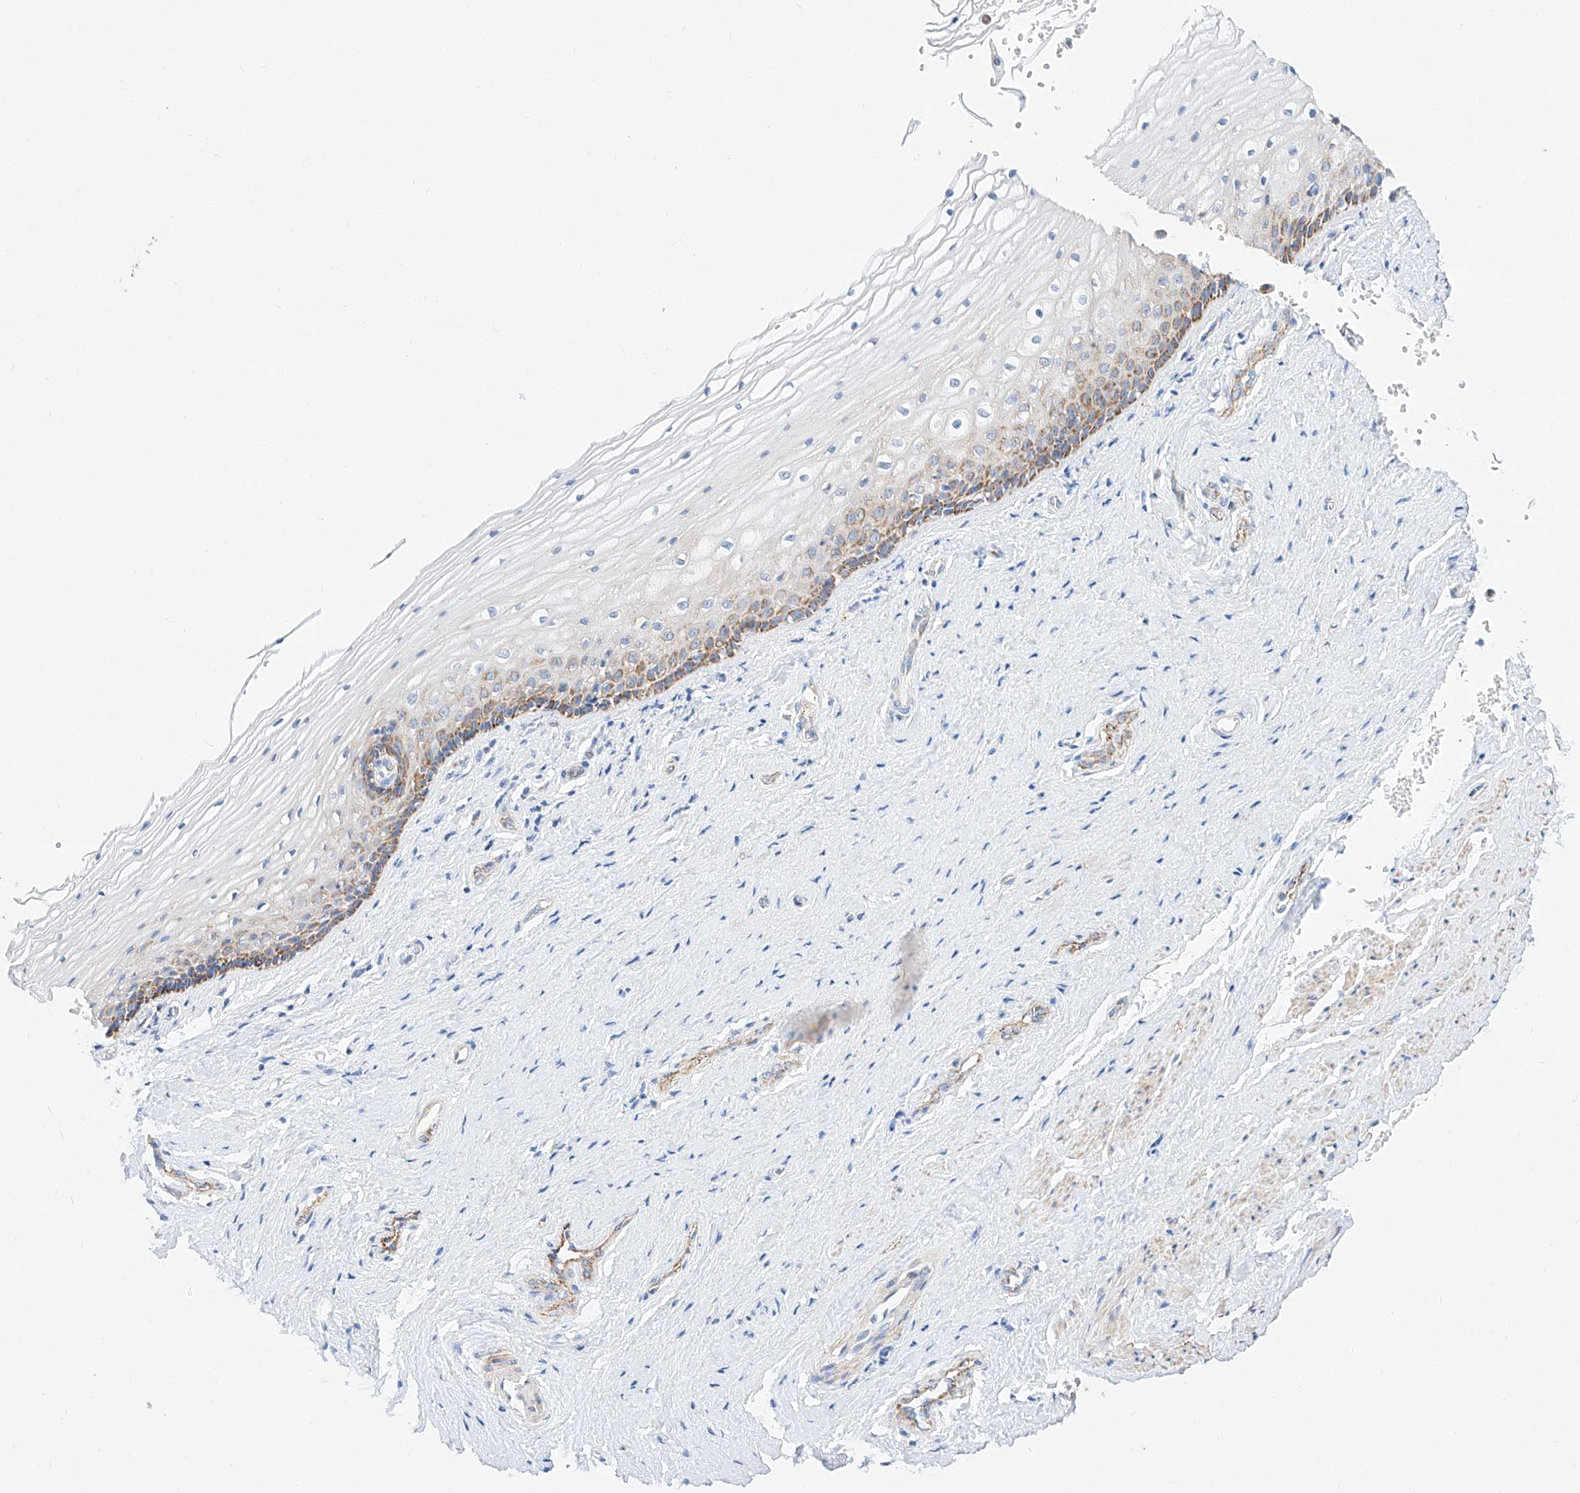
{"staining": {"intensity": "moderate", "quantity": "<25%", "location": "cytoplasmic/membranous"}, "tissue": "vagina", "cell_type": "Squamous epithelial cells", "image_type": "normal", "snomed": [{"axis": "morphology", "description": "Normal tissue, NOS"}, {"axis": "topography", "description": "Vagina"}], "caption": "Vagina stained for a protein reveals moderate cytoplasmic/membranous positivity in squamous epithelial cells. The staining was performed using DAB (3,3'-diaminobenzidine), with brown indicating positive protein expression. Nuclei are stained blue with hematoxylin.", "gene": "C6orf62", "patient": {"sex": "female", "age": 46}}